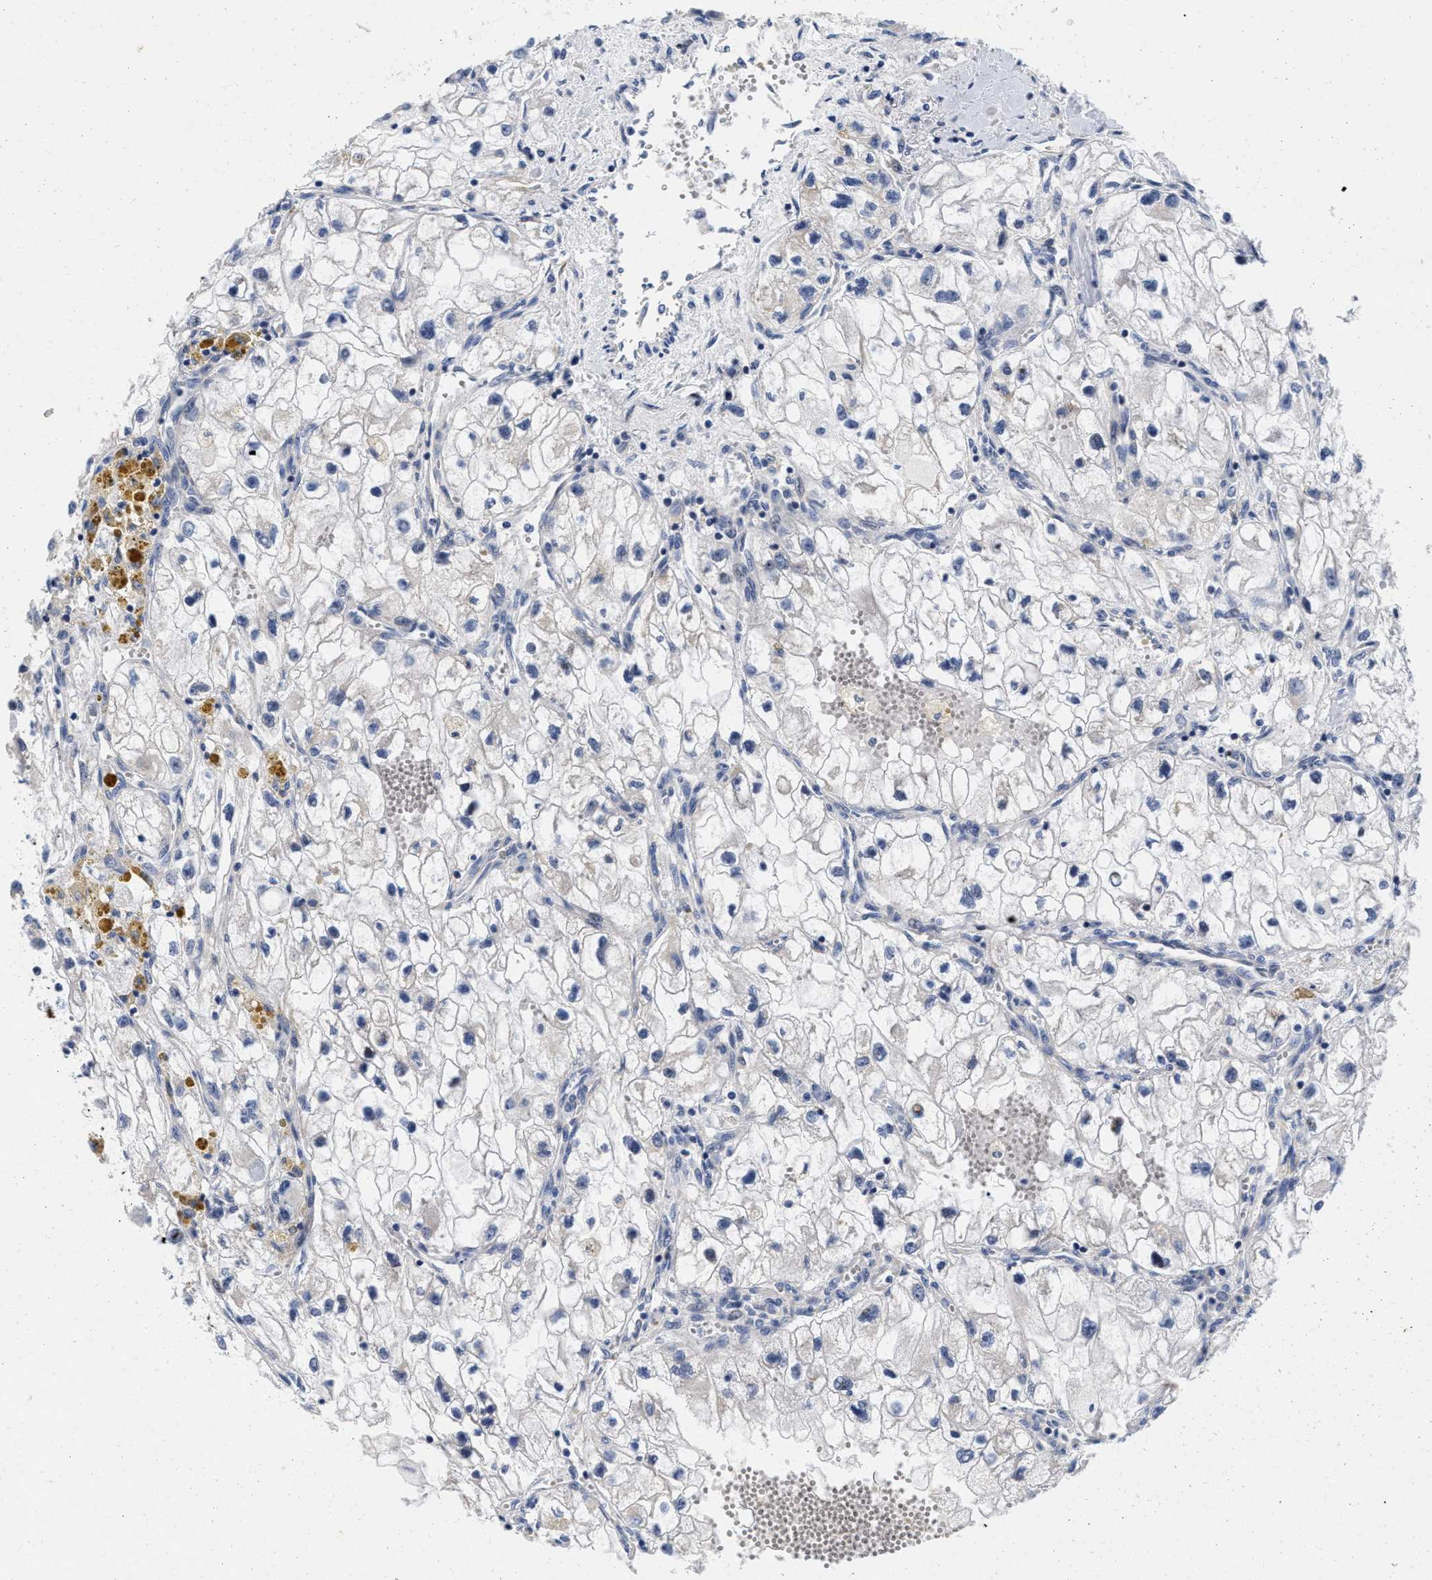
{"staining": {"intensity": "negative", "quantity": "none", "location": "none"}, "tissue": "renal cancer", "cell_type": "Tumor cells", "image_type": "cancer", "snomed": [{"axis": "morphology", "description": "Adenocarcinoma, NOS"}, {"axis": "topography", "description": "Kidney"}], "caption": "Image shows no protein expression in tumor cells of adenocarcinoma (renal) tissue. (DAB (3,3'-diaminobenzidine) immunohistochemistry, high magnification).", "gene": "LAD1", "patient": {"sex": "female", "age": 70}}